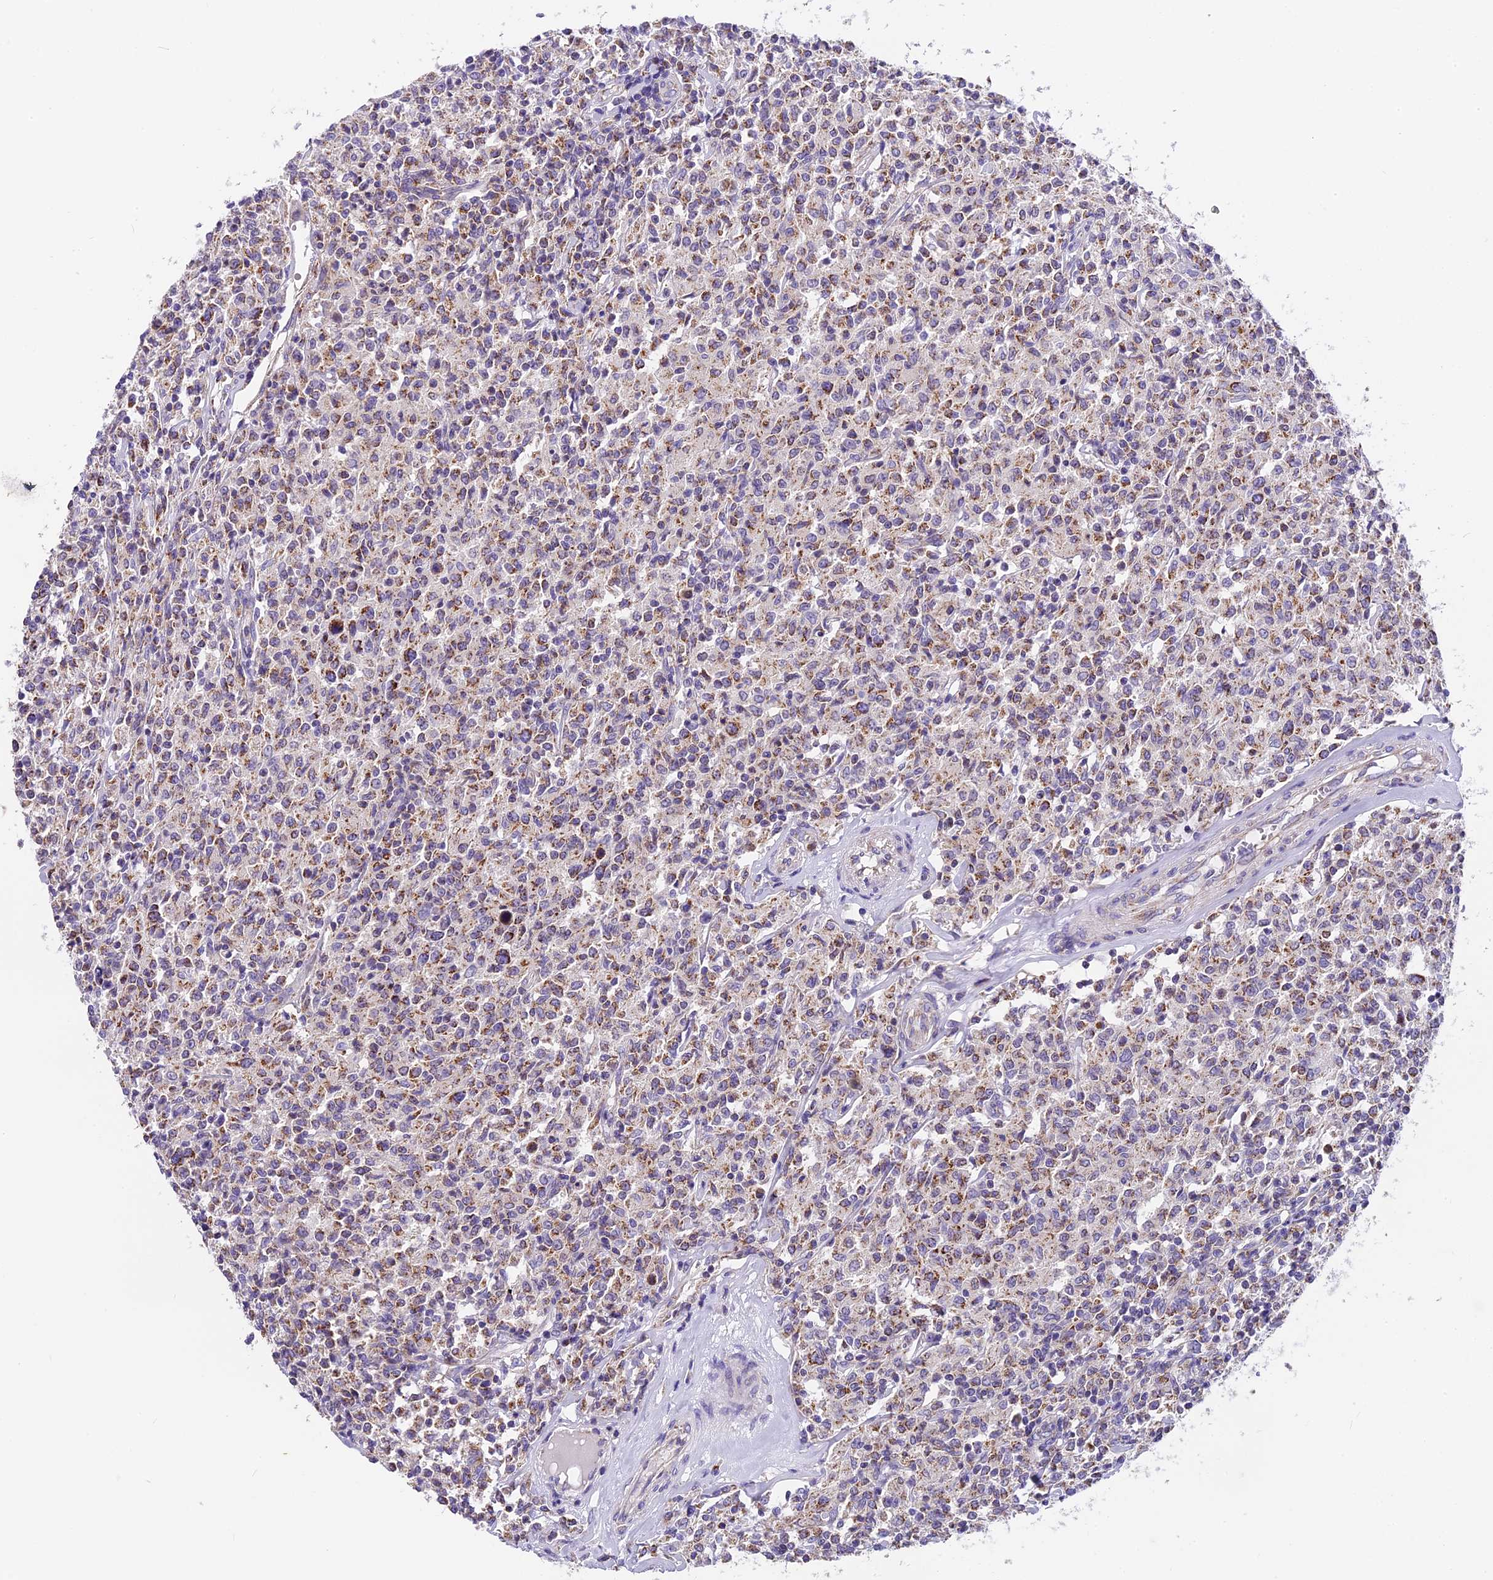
{"staining": {"intensity": "moderate", "quantity": ">75%", "location": "cytoplasmic/membranous"}, "tissue": "lymphoma", "cell_type": "Tumor cells", "image_type": "cancer", "snomed": [{"axis": "morphology", "description": "Malignant lymphoma, non-Hodgkin's type, Low grade"}, {"axis": "topography", "description": "Small intestine"}], "caption": "Immunohistochemistry (IHC) image of low-grade malignant lymphoma, non-Hodgkin's type stained for a protein (brown), which displays medium levels of moderate cytoplasmic/membranous staining in approximately >75% of tumor cells.", "gene": "MGME1", "patient": {"sex": "female", "age": 59}}